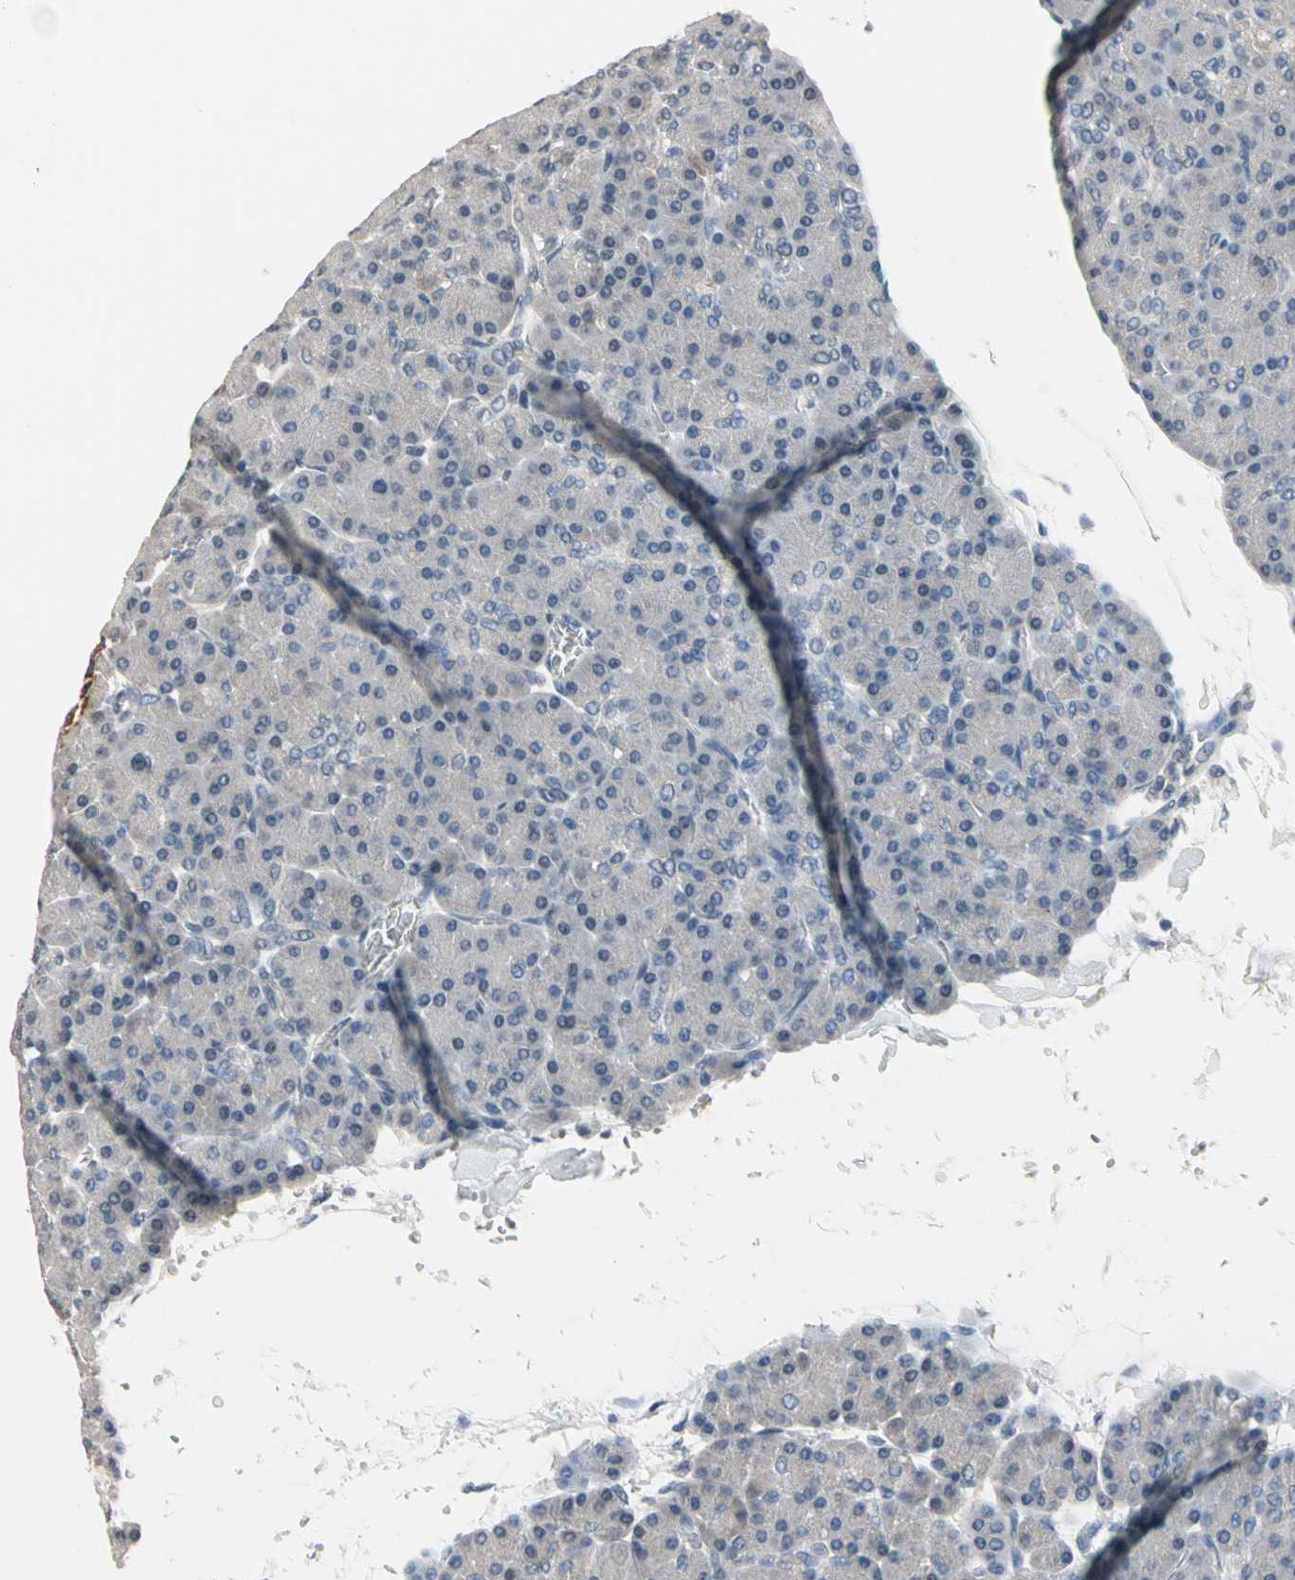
{"staining": {"intensity": "negative", "quantity": "none", "location": "none"}, "tissue": "pancreas", "cell_type": "Exocrine glandular cells", "image_type": "normal", "snomed": [{"axis": "morphology", "description": "Normal tissue, NOS"}, {"axis": "topography", "description": "Pancreas"}], "caption": "Exocrine glandular cells are negative for protein expression in unremarkable human pancreas. Nuclei are stained in blue.", "gene": "SV2A", "patient": {"sex": "female", "age": 43}}